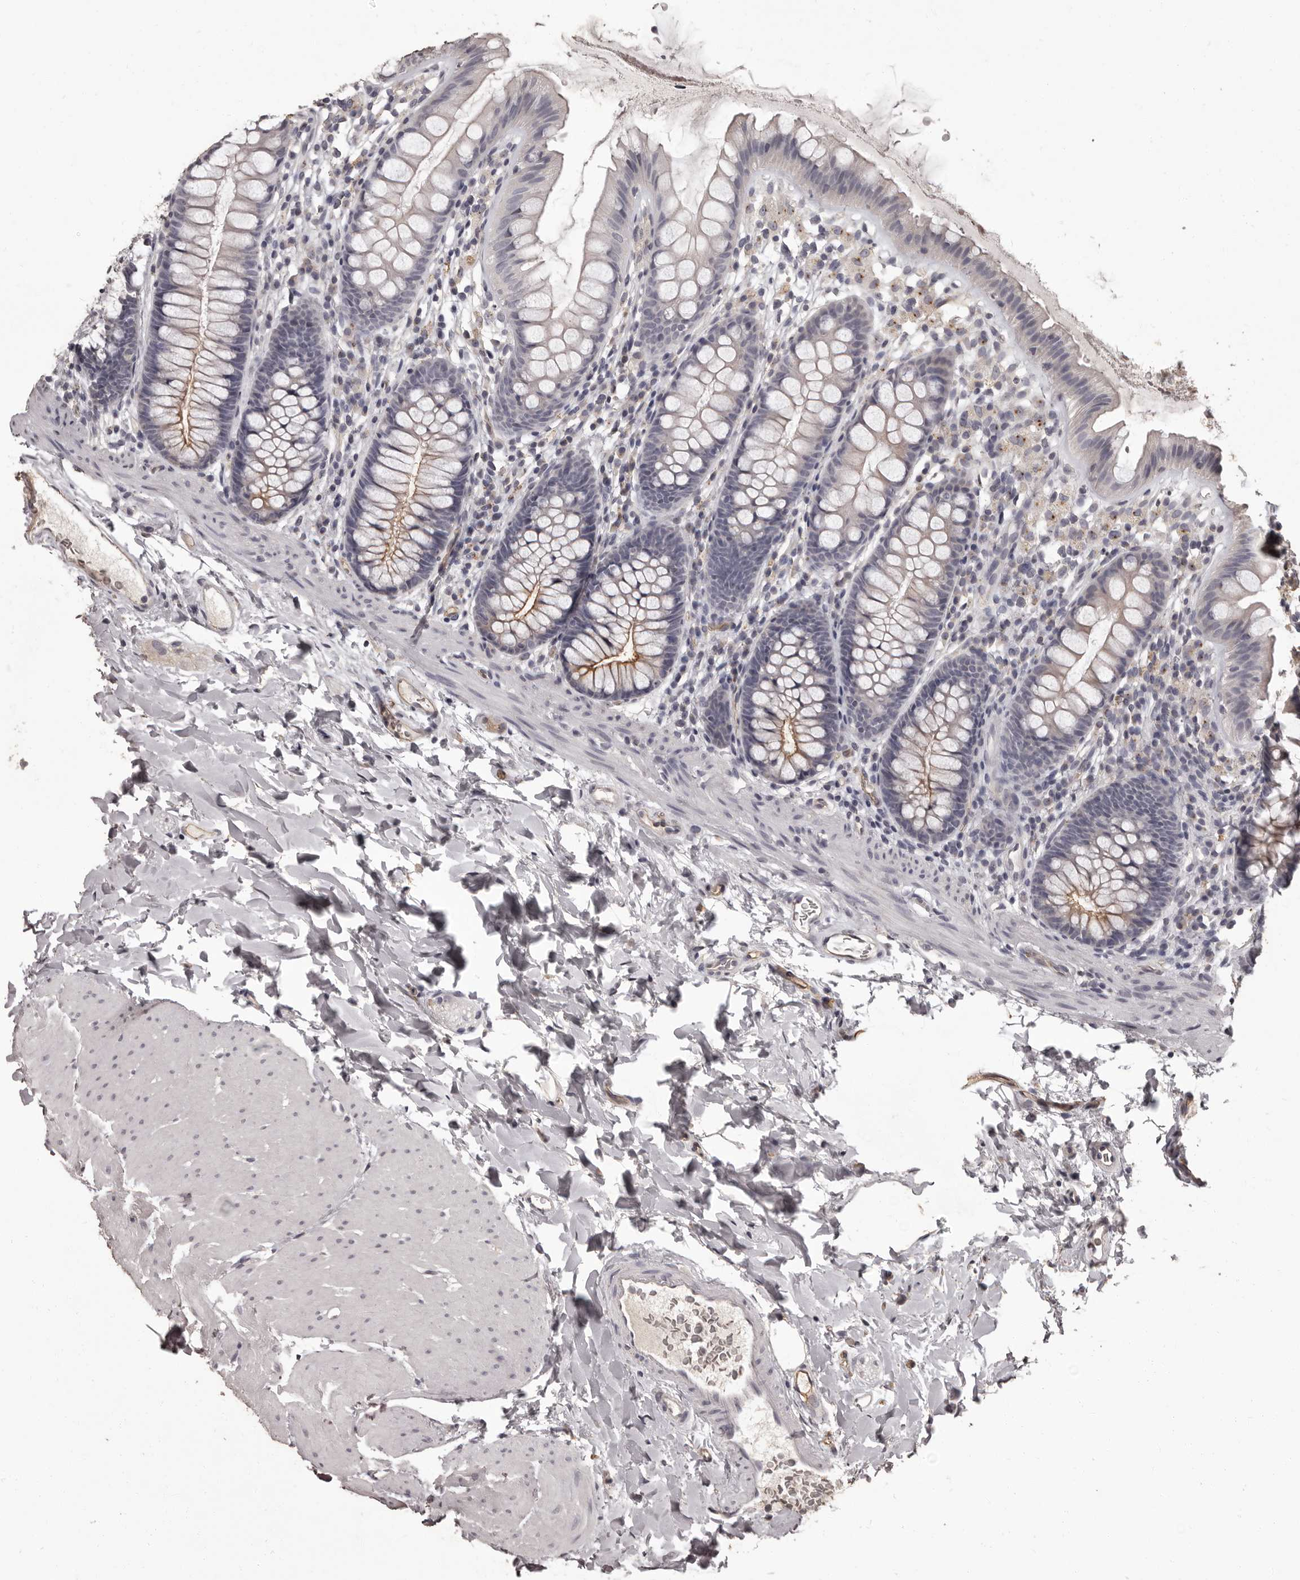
{"staining": {"intensity": "moderate", "quantity": ">75%", "location": "cytoplasmic/membranous"}, "tissue": "colon", "cell_type": "Endothelial cells", "image_type": "normal", "snomed": [{"axis": "morphology", "description": "Normal tissue, NOS"}, {"axis": "topography", "description": "Colon"}], "caption": "Protein analysis of normal colon exhibits moderate cytoplasmic/membranous staining in approximately >75% of endothelial cells.", "gene": "GPR78", "patient": {"sex": "female", "age": 62}}